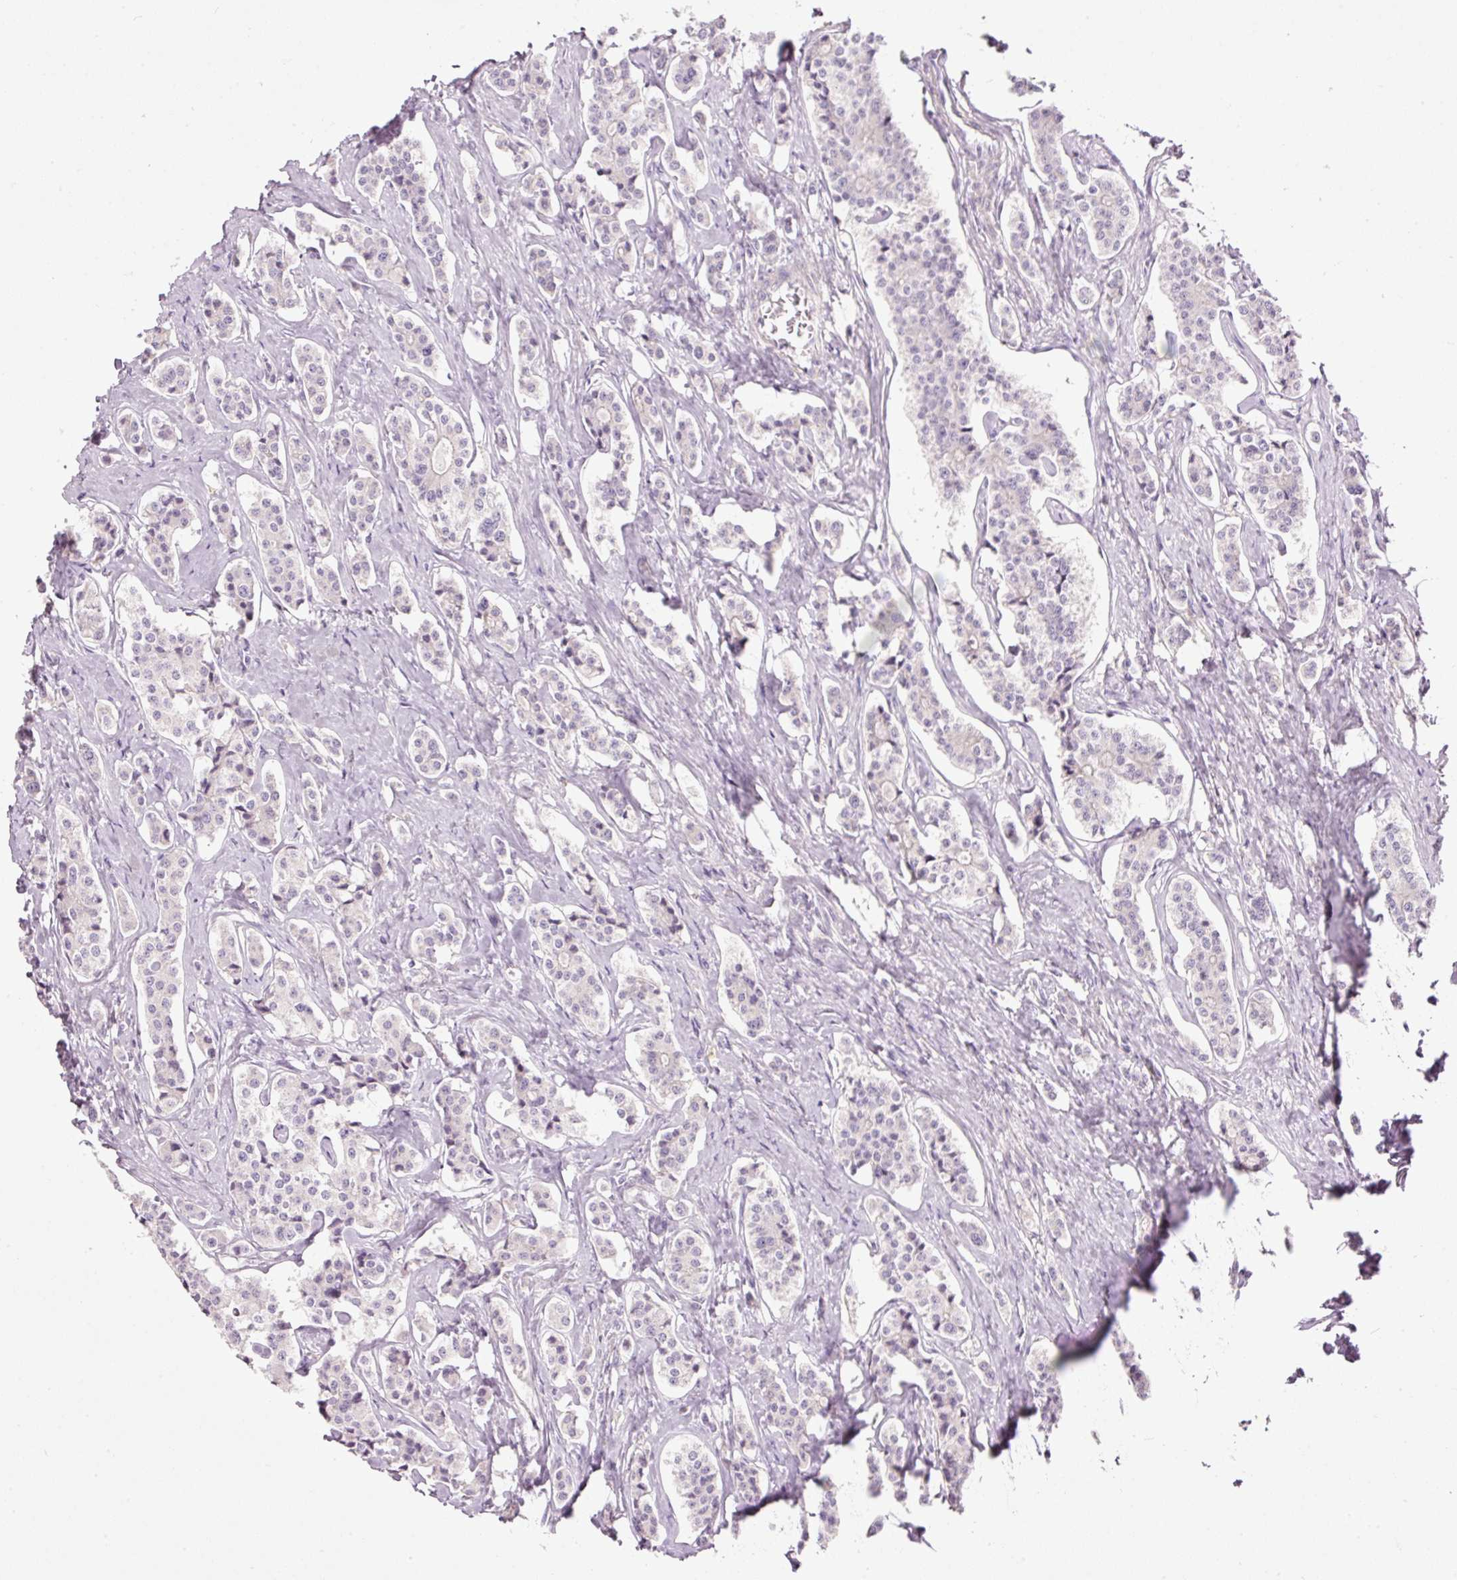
{"staining": {"intensity": "negative", "quantity": "none", "location": "none"}, "tissue": "carcinoid", "cell_type": "Tumor cells", "image_type": "cancer", "snomed": [{"axis": "morphology", "description": "Carcinoid, malignant, NOS"}, {"axis": "topography", "description": "Small intestine"}], "caption": "Carcinoid was stained to show a protein in brown. There is no significant staining in tumor cells. The staining was performed using DAB to visualize the protein expression in brown, while the nuclei were stained in blue with hematoxylin (Magnification: 20x).", "gene": "FCRL4", "patient": {"sex": "male", "age": 63}}